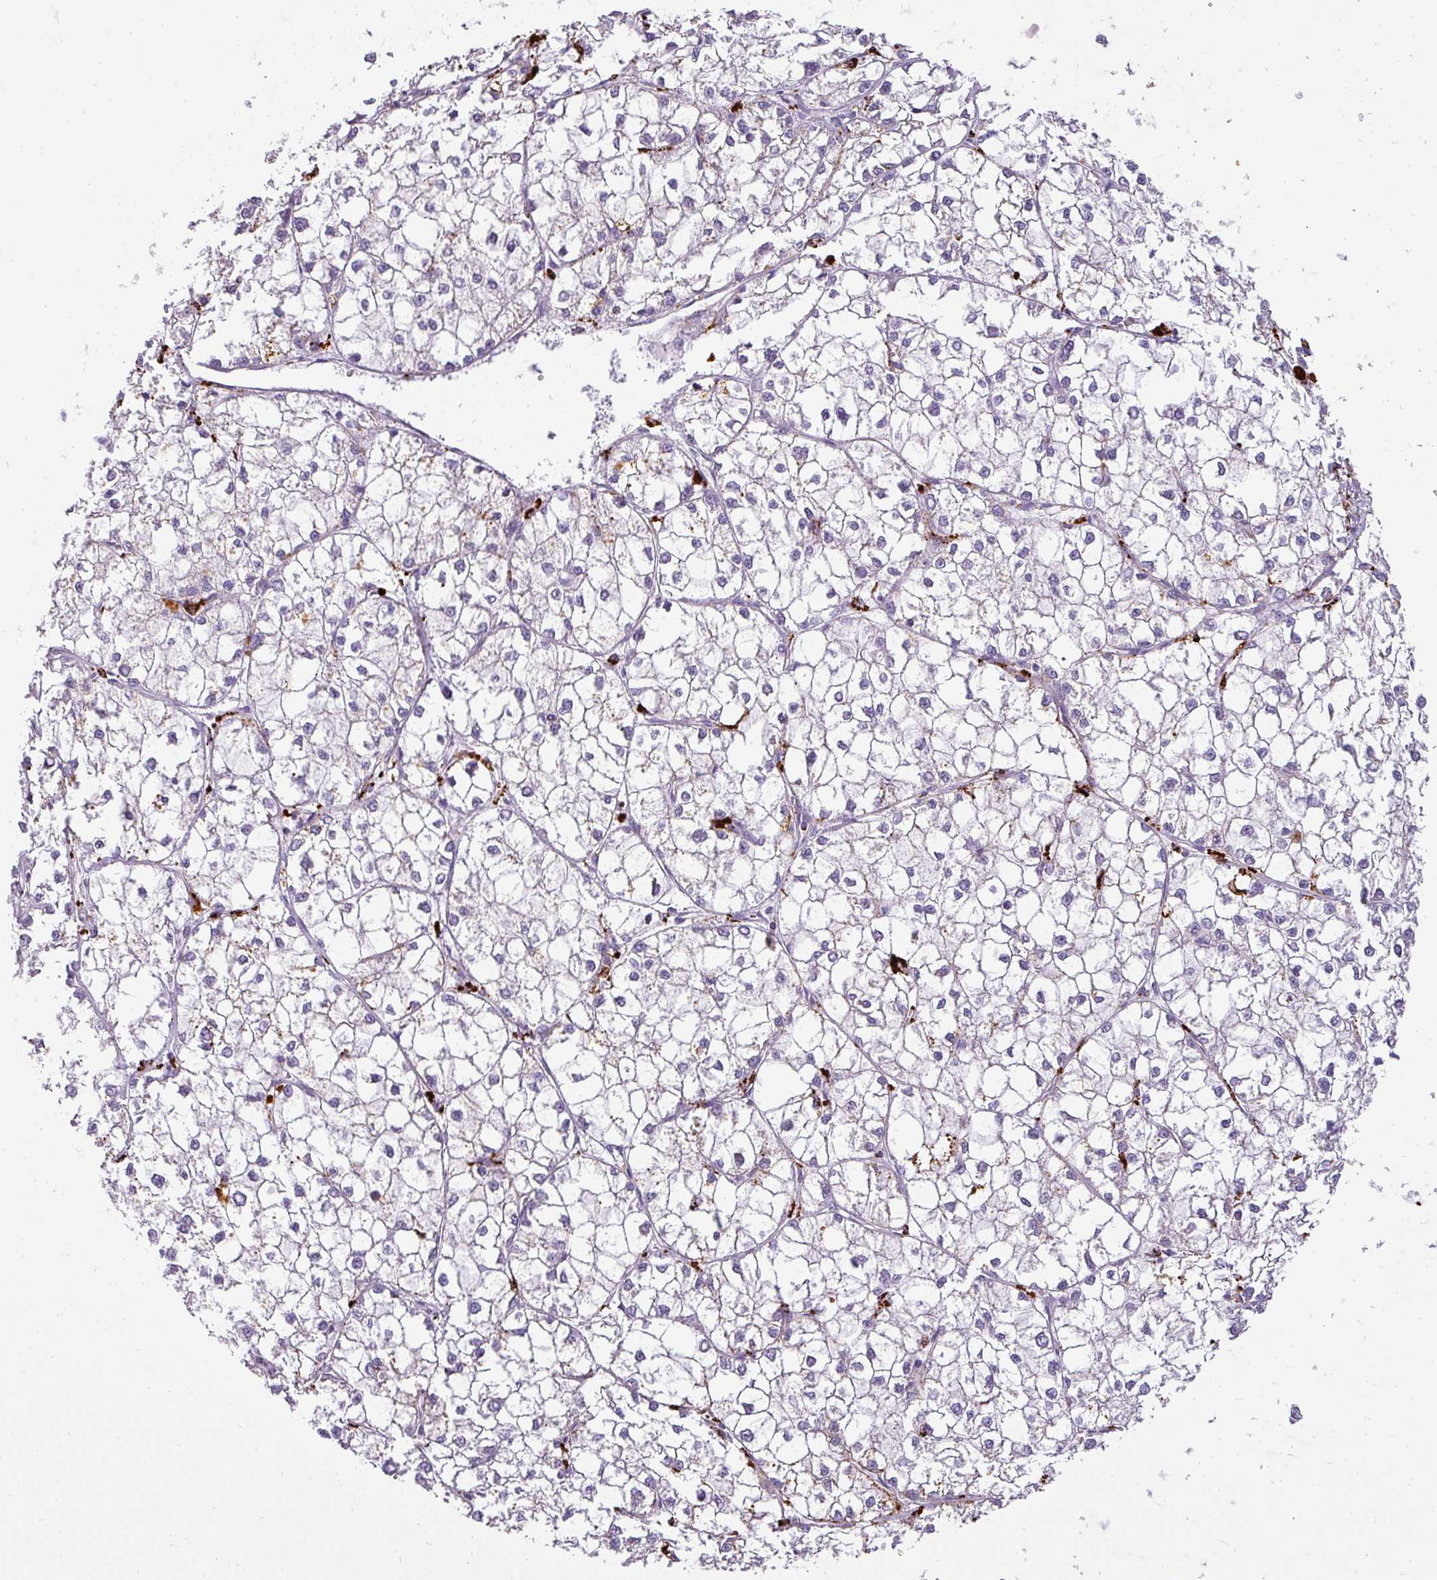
{"staining": {"intensity": "negative", "quantity": "none", "location": "none"}, "tissue": "liver cancer", "cell_type": "Tumor cells", "image_type": "cancer", "snomed": [{"axis": "morphology", "description": "Carcinoma, Hepatocellular, NOS"}, {"axis": "topography", "description": "Liver"}], "caption": "Tumor cells show no significant staining in hepatocellular carcinoma (liver).", "gene": "MMACHC", "patient": {"sex": "female", "age": 43}}